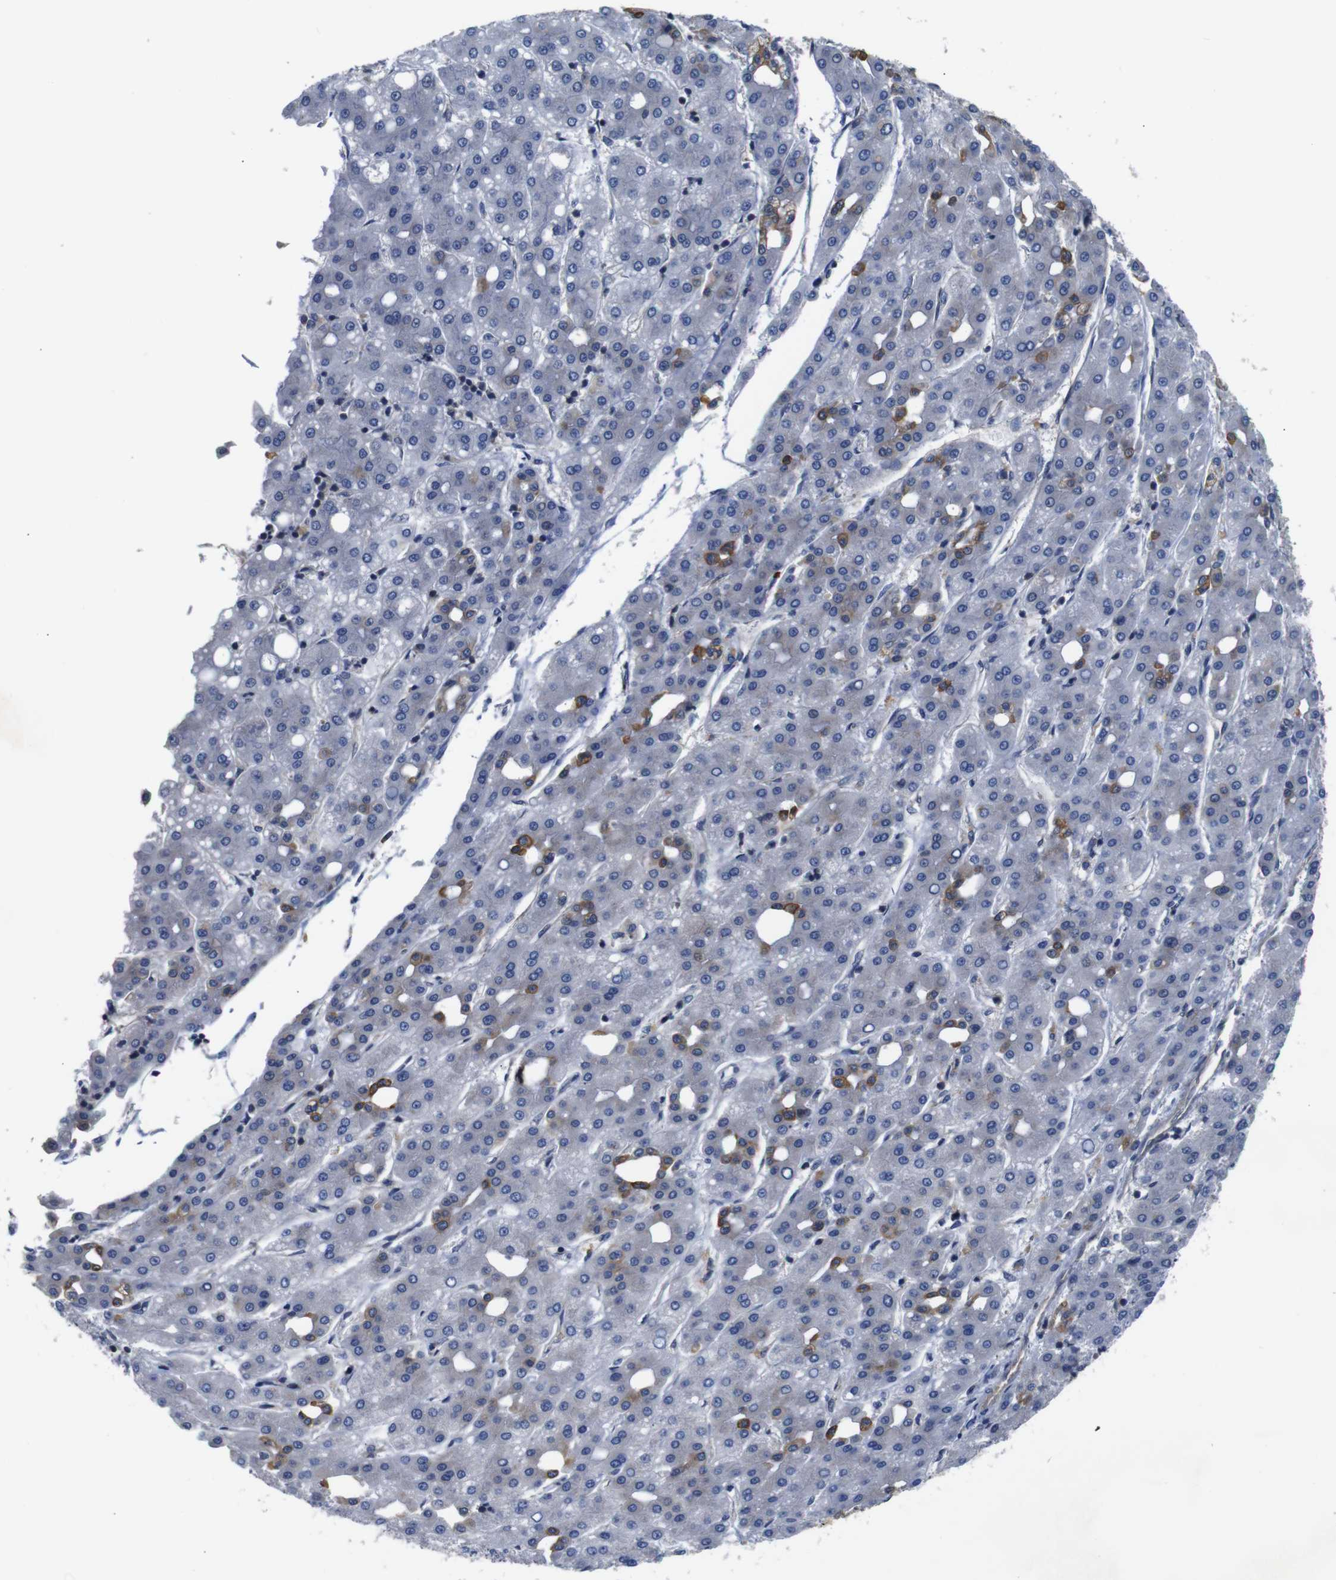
{"staining": {"intensity": "moderate", "quantity": "<25%", "location": "cytoplasmic/membranous"}, "tissue": "liver cancer", "cell_type": "Tumor cells", "image_type": "cancer", "snomed": [{"axis": "morphology", "description": "Carcinoma, Hepatocellular, NOS"}, {"axis": "topography", "description": "Liver"}], "caption": "Liver cancer was stained to show a protein in brown. There is low levels of moderate cytoplasmic/membranous staining in about <25% of tumor cells. Immunohistochemistry stains the protein of interest in brown and the nuclei are stained blue.", "gene": "BRWD3", "patient": {"sex": "male", "age": 65}}